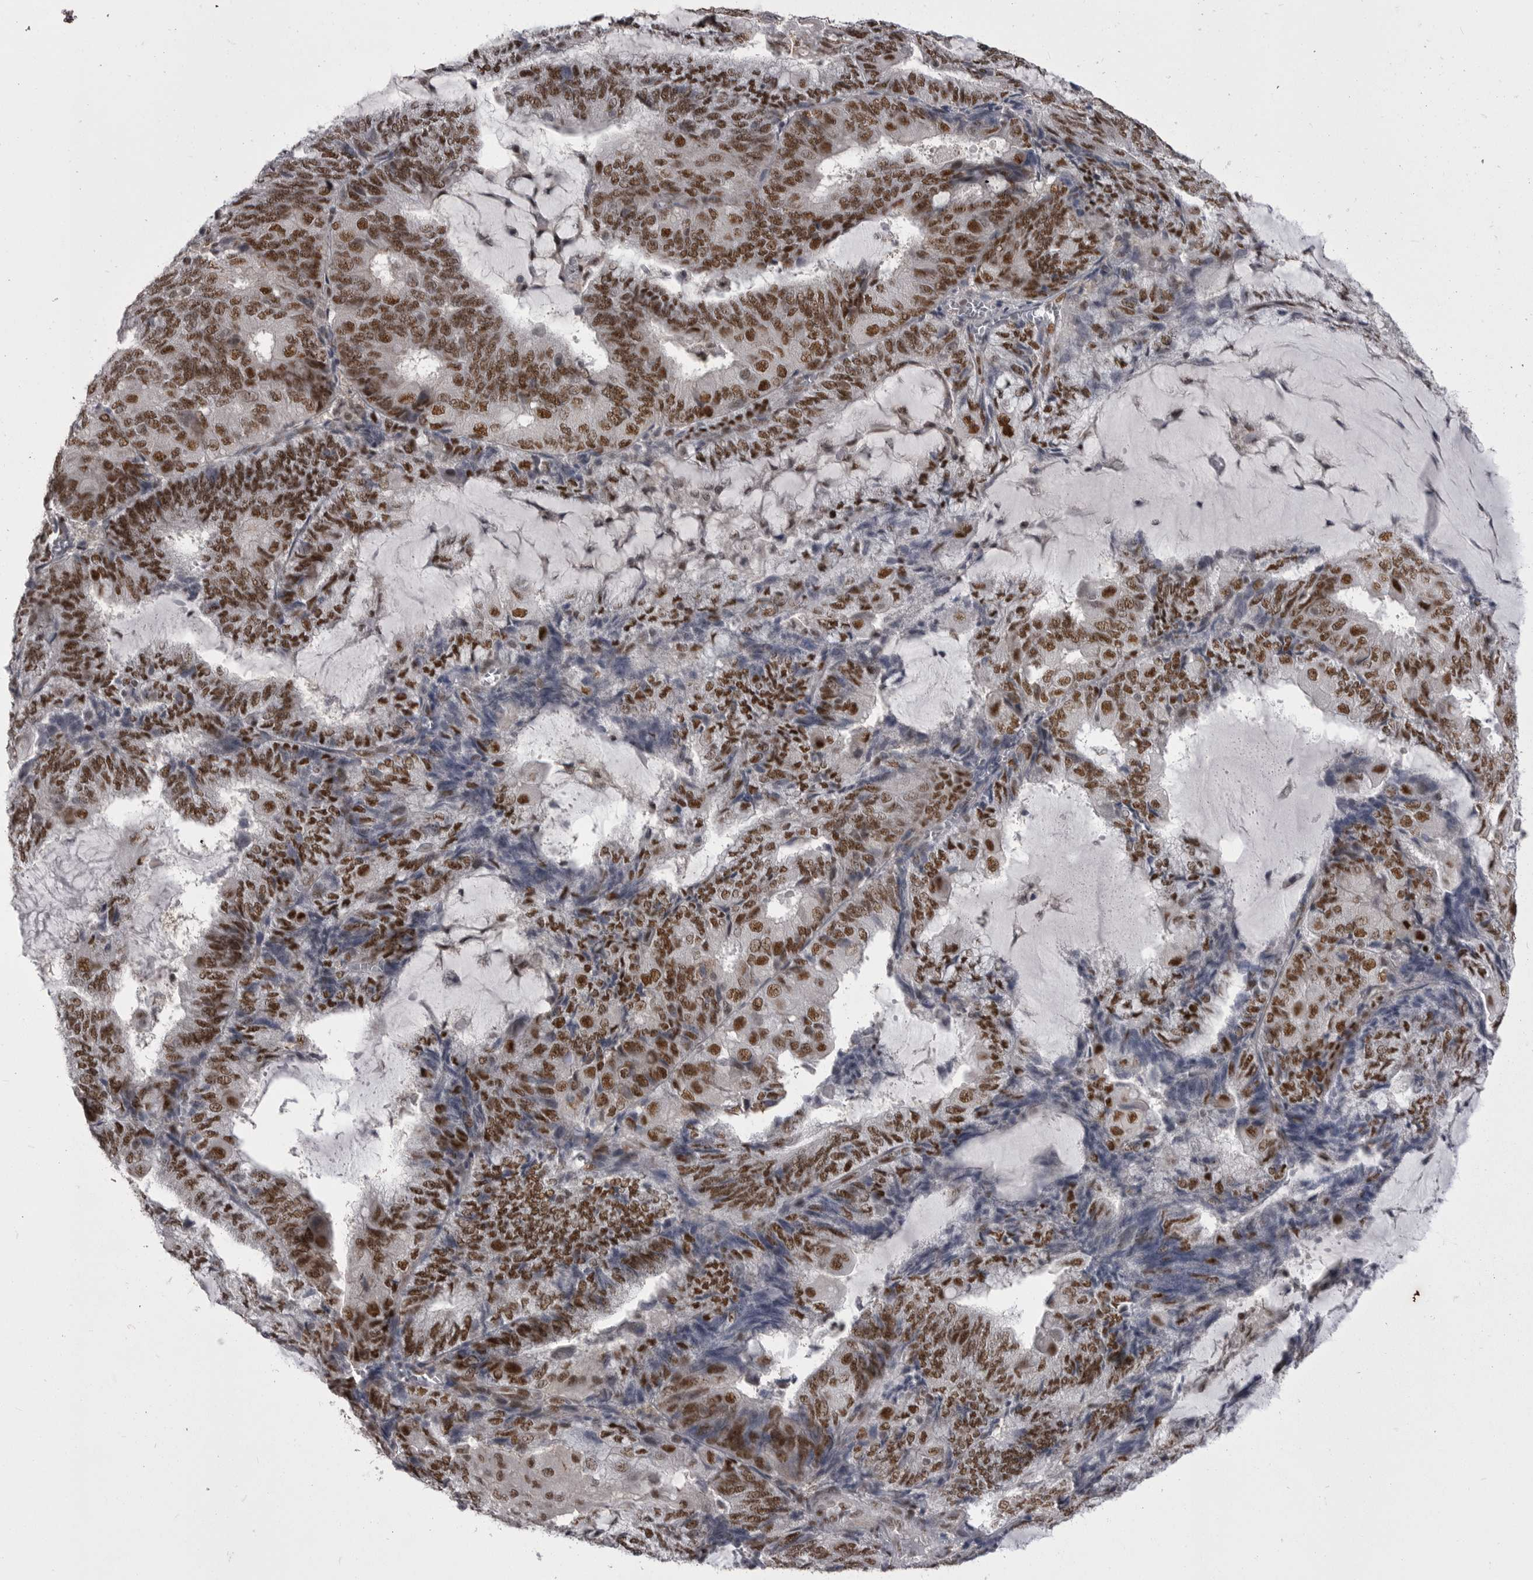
{"staining": {"intensity": "strong", "quantity": ">75%", "location": "nuclear"}, "tissue": "endometrial cancer", "cell_type": "Tumor cells", "image_type": "cancer", "snomed": [{"axis": "morphology", "description": "Adenocarcinoma, NOS"}, {"axis": "topography", "description": "Endometrium"}], "caption": "This is a photomicrograph of IHC staining of endometrial adenocarcinoma, which shows strong positivity in the nuclear of tumor cells.", "gene": "MEPCE", "patient": {"sex": "female", "age": 81}}